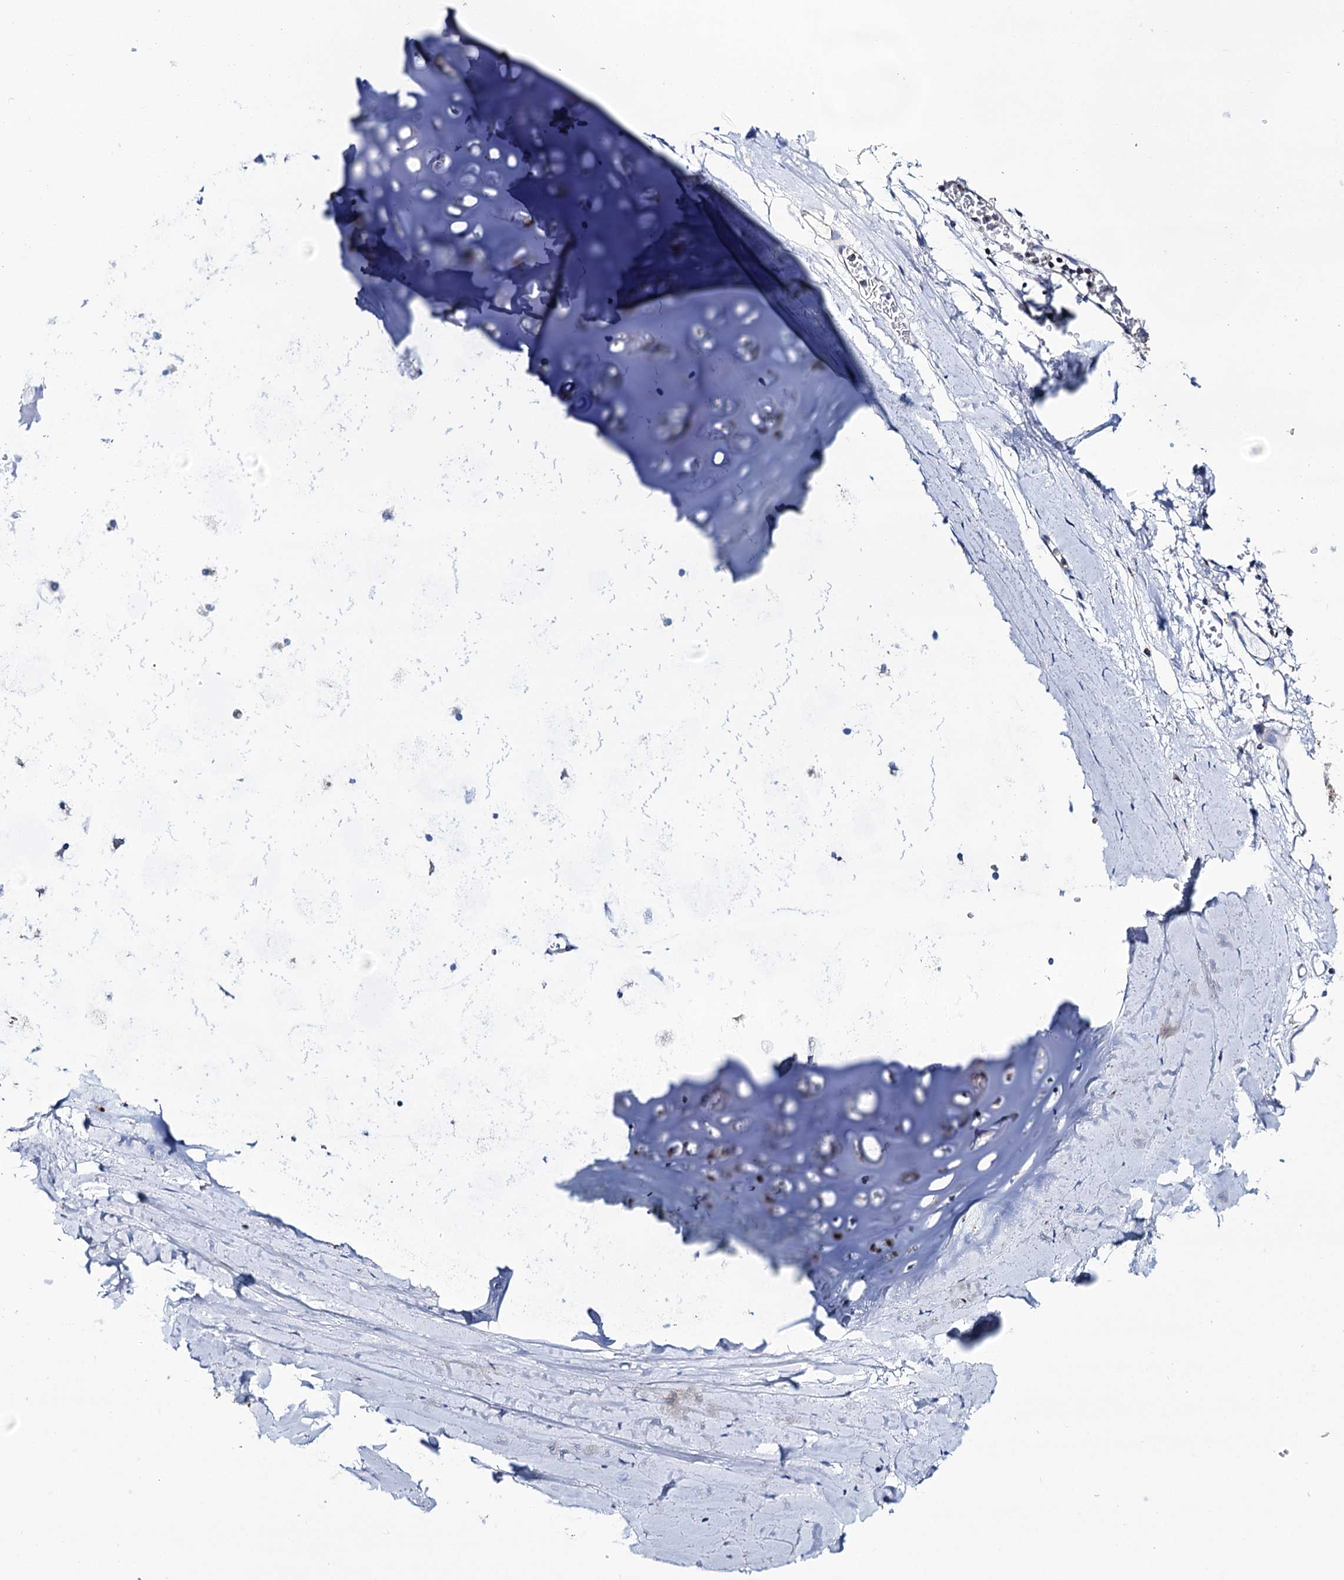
{"staining": {"intensity": "negative", "quantity": "none", "location": "none"}, "tissue": "adipose tissue", "cell_type": "Adipocytes", "image_type": "normal", "snomed": [{"axis": "morphology", "description": "Normal tissue, NOS"}, {"axis": "topography", "description": "Lymph node"}, {"axis": "topography", "description": "Bronchus"}], "caption": "This is a image of immunohistochemistry (IHC) staining of benign adipose tissue, which shows no expression in adipocytes.", "gene": "UBASH3B", "patient": {"sex": "male", "age": 63}}